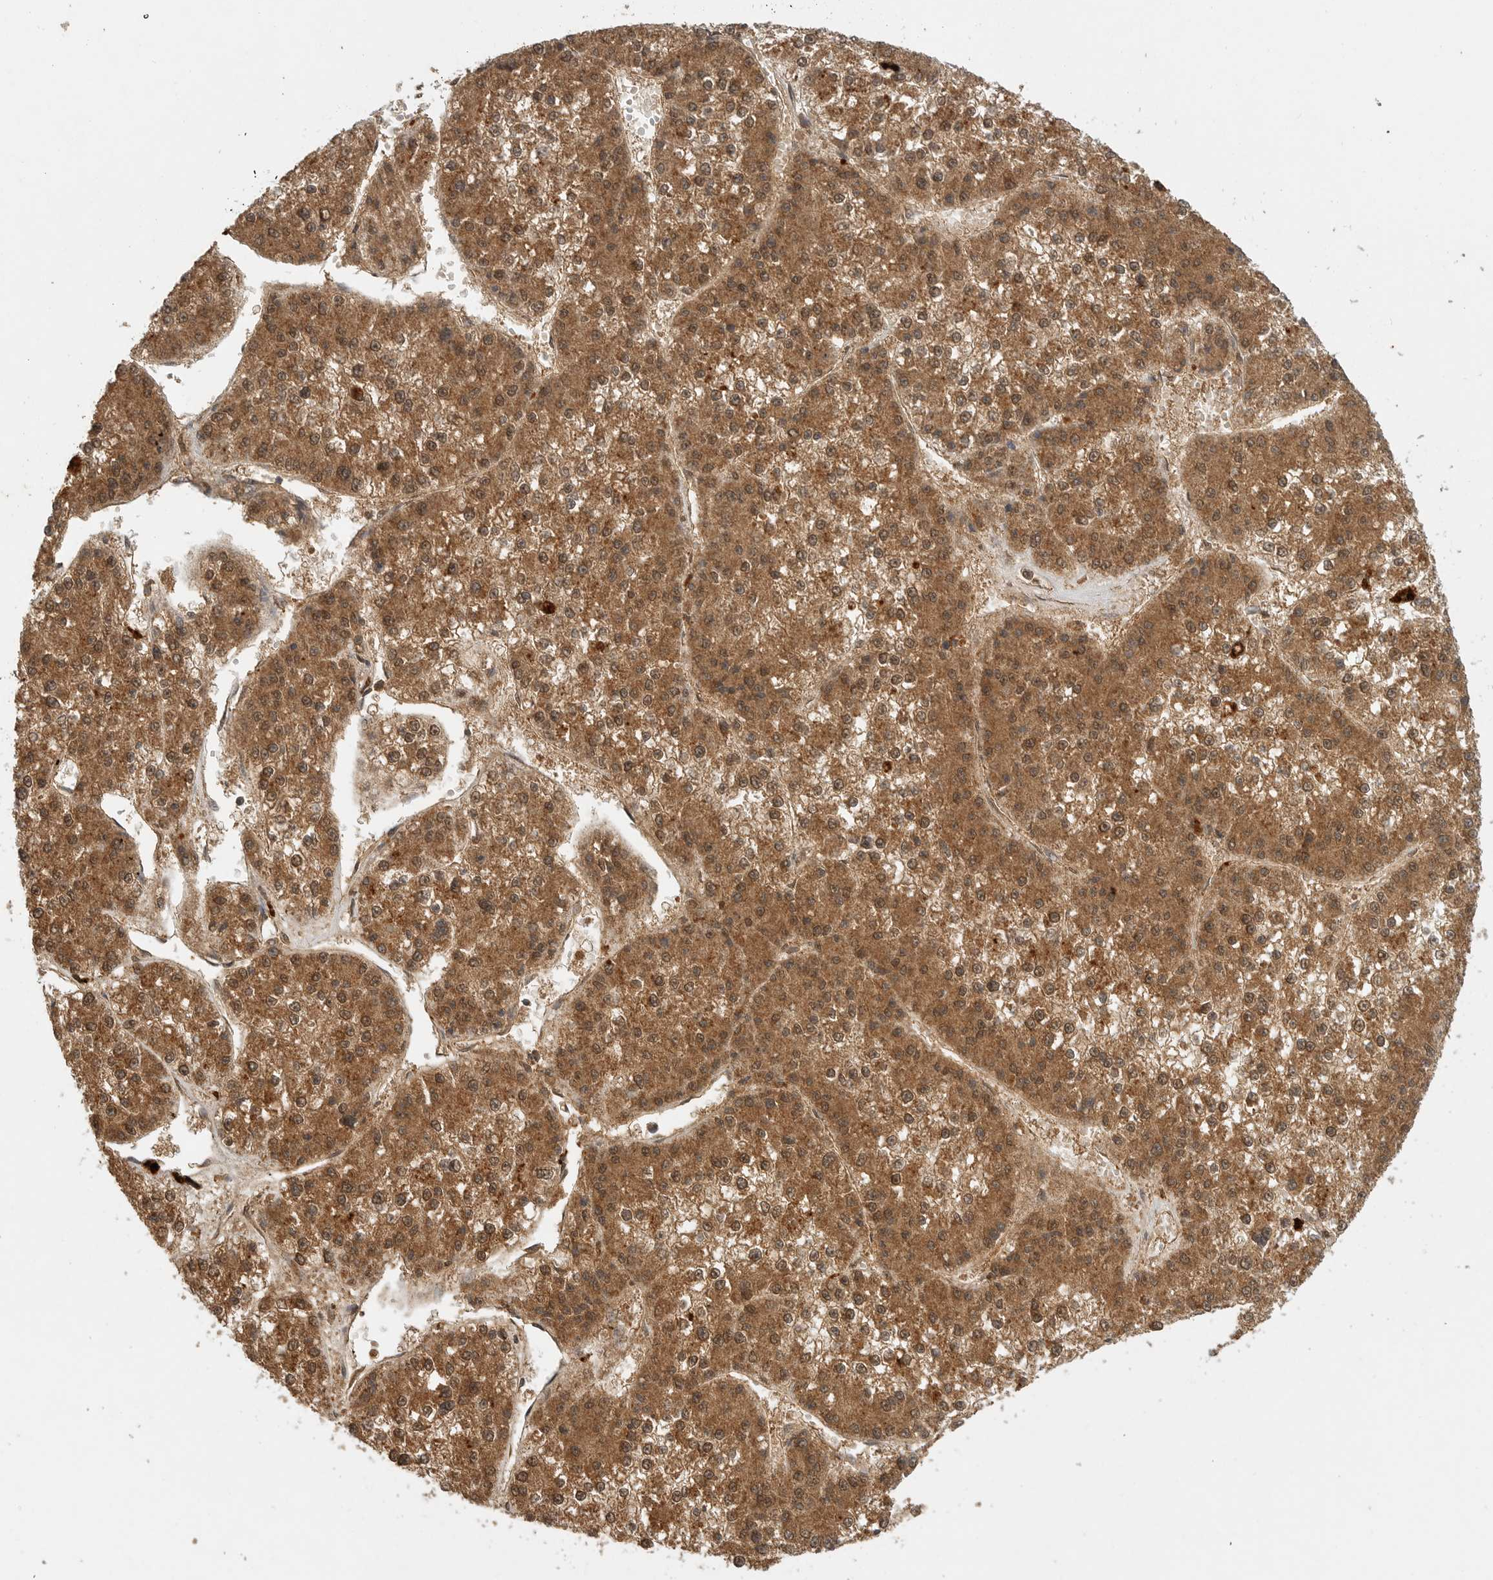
{"staining": {"intensity": "moderate", "quantity": ">75%", "location": "cytoplasmic/membranous"}, "tissue": "liver cancer", "cell_type": "Tumor cells", "image_type": "cancer", "snomed": [{"axis": "morphology", "description": "Carcinoma, Hepatocellular, NOS"}, {"axis": "topography", "description": "Liver"}], "caption": "Moderate cytoplasmic/membranous protein positivity is identified in about >75% of tumor cells in hepatocellular carcinoma (liver).", "gene": "ICOSLG", "patient": {"sex": "female", "age": 73}}